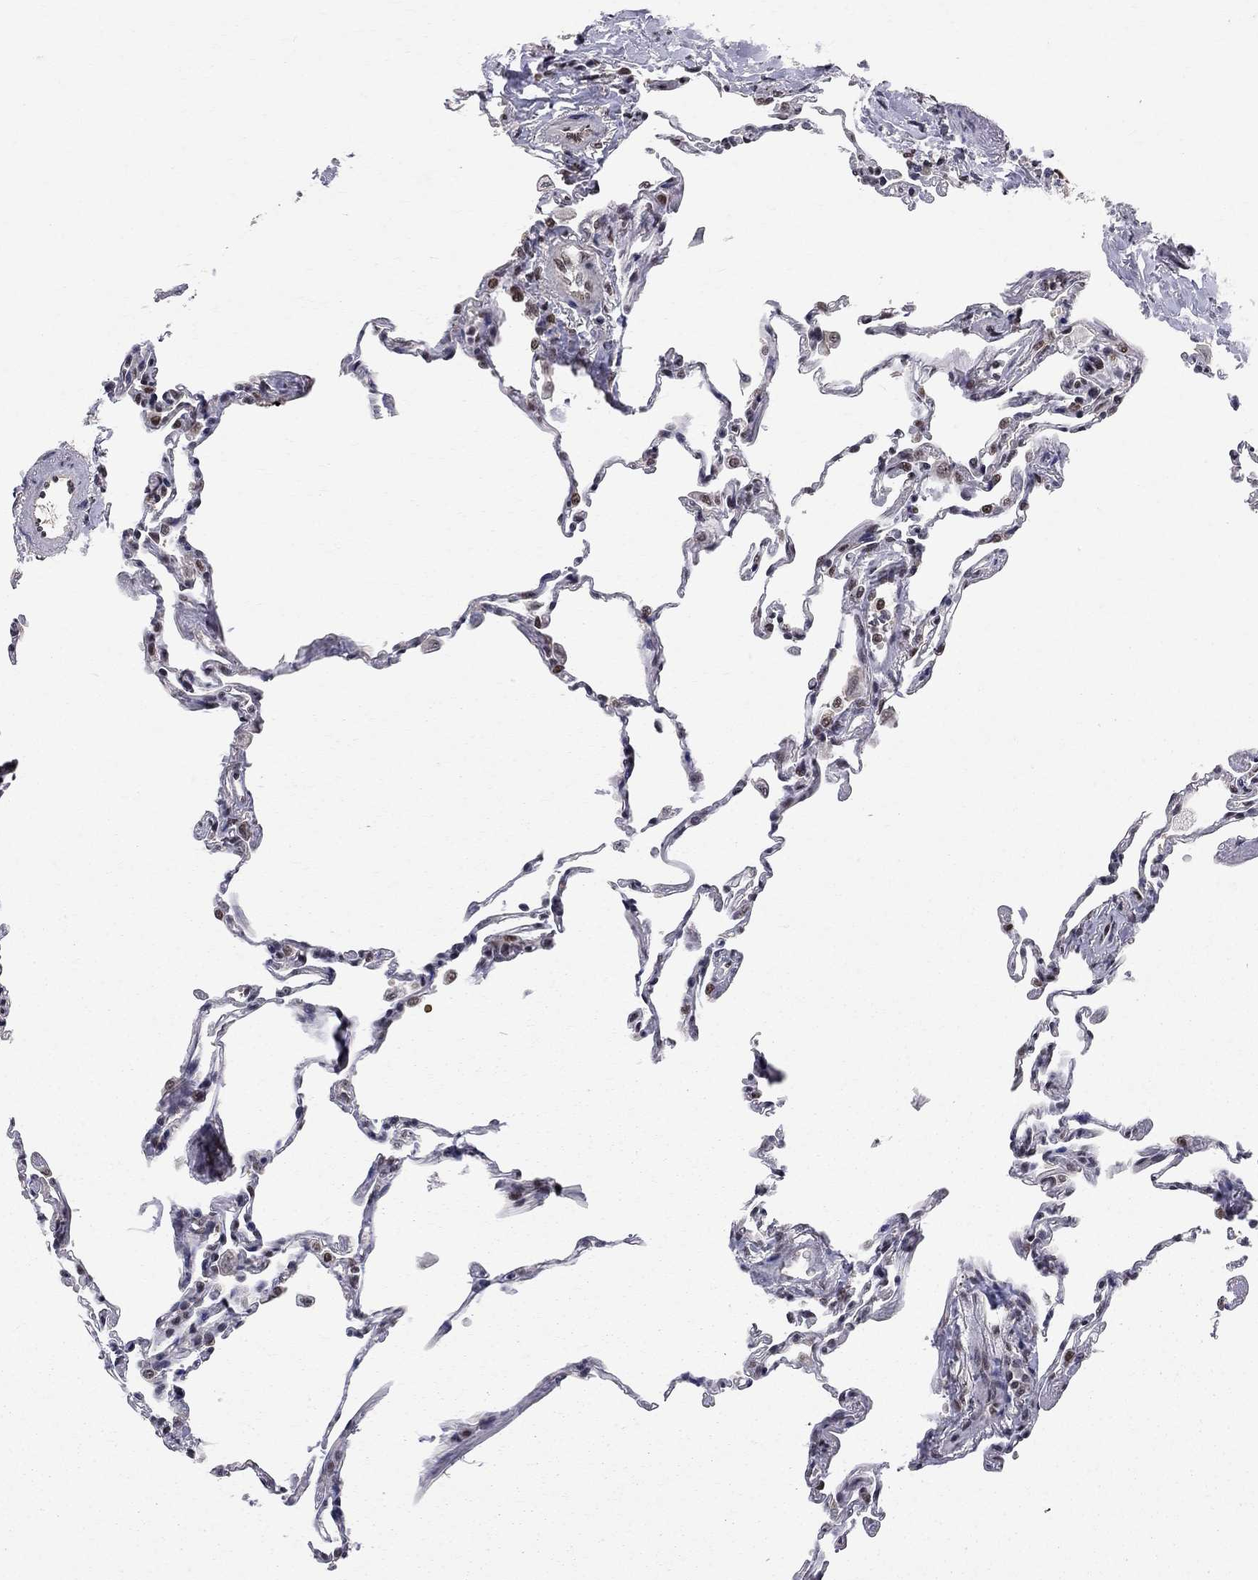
{"staining": {"intensity": "strong", "quantity": "25%-75%", "location": "nuclear"}, "tissue": "lung", "cell_type": "Alveolar cells", "image_type": "normal", "snomed": [{"axis": "morphology", "description": "Normal tissue, NOS"}, {"axis": "topography", "description": "Lung"}], "caption": "Protein staining by immunohistochemistry shows strong nuclear staining in about 25%-75% of alveolar cells in normal lung. (DAB (3,3'-diaminobenzidine) IHC, brown staining for protein, blue staining for nuclei).", "gene": "SAP30L", "patient": {"sex": "female", "age": 57}}